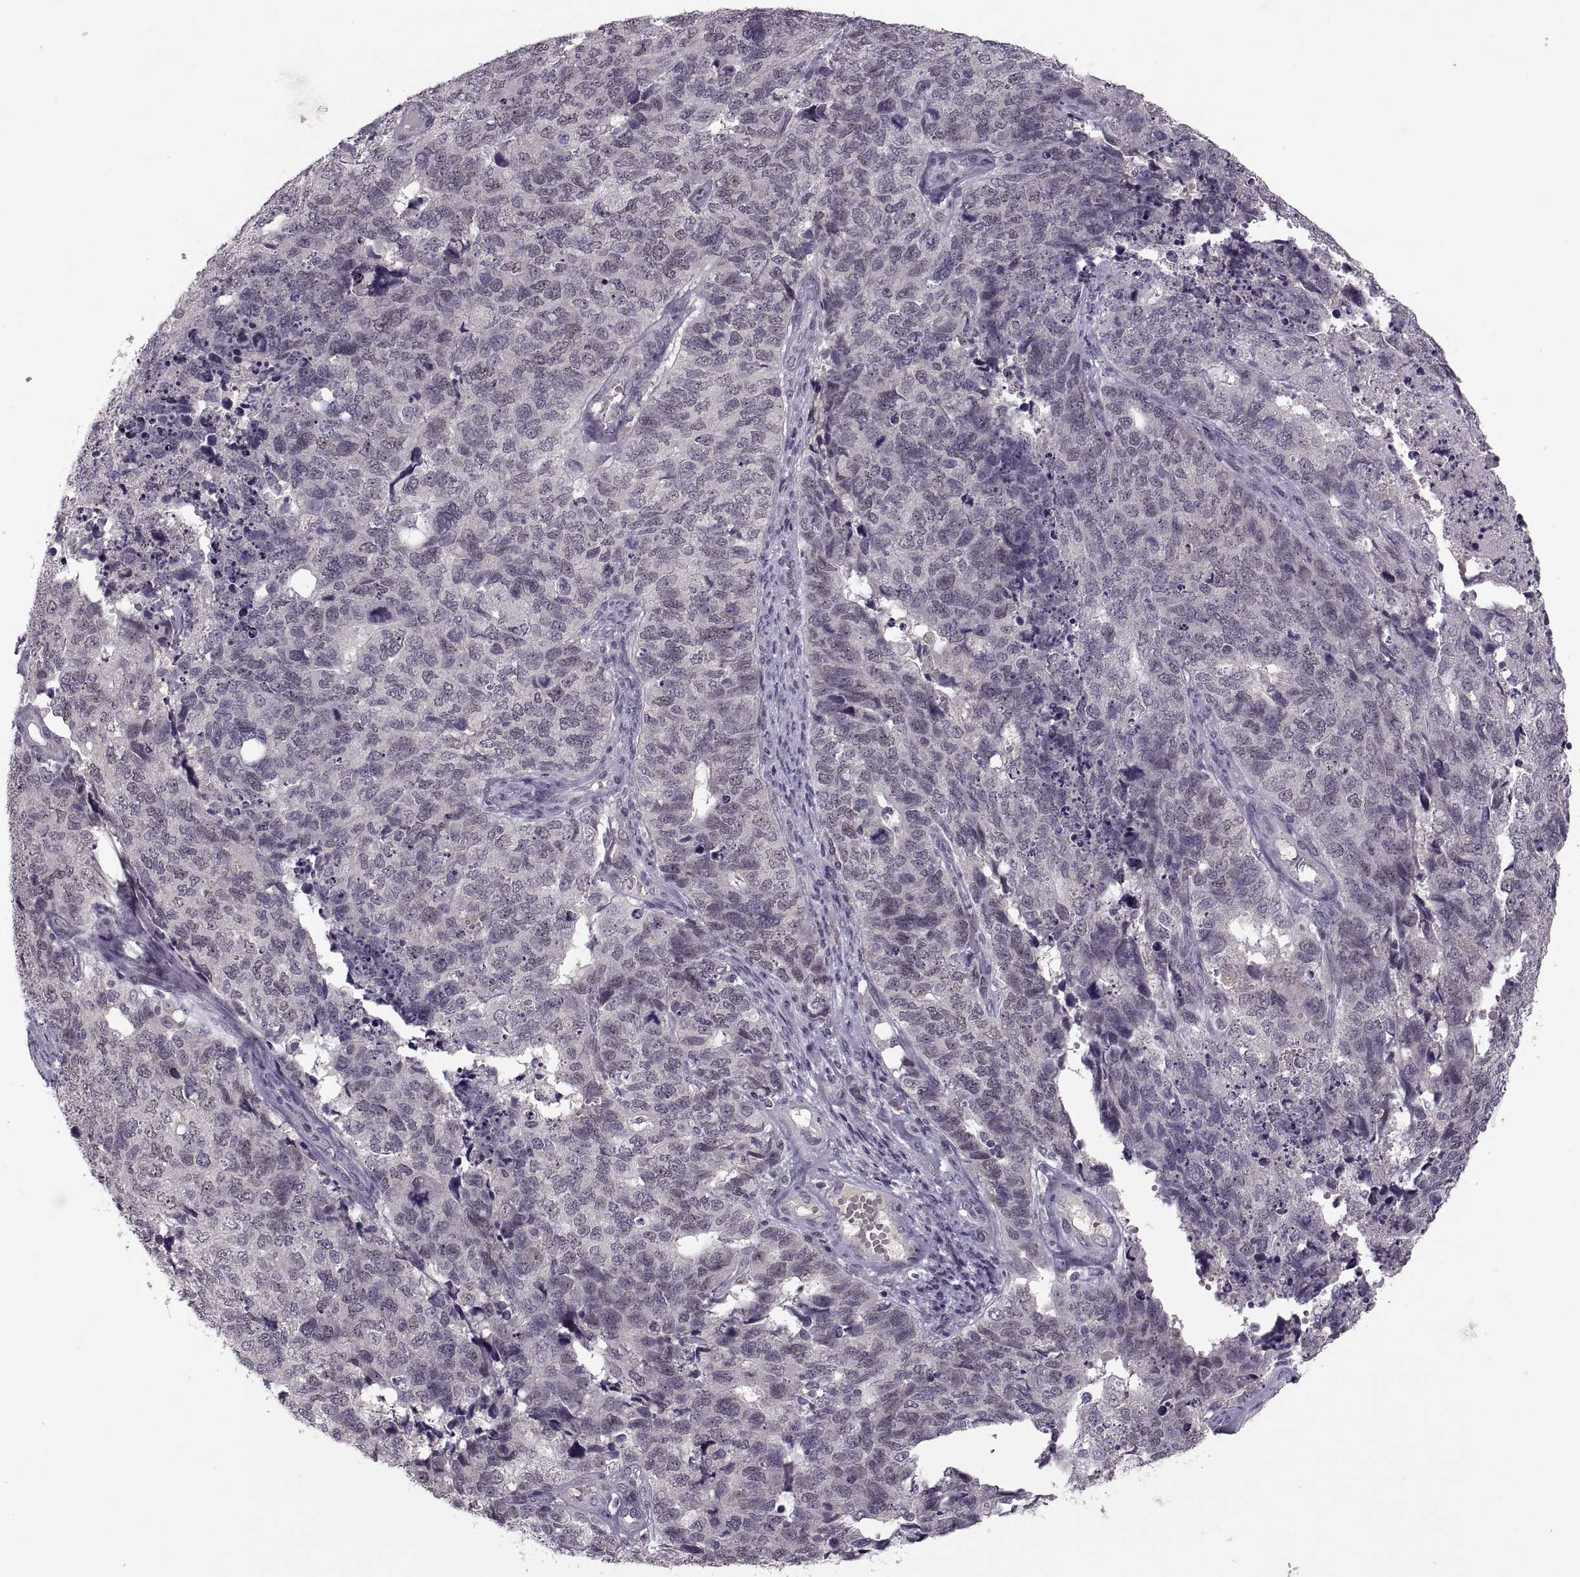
{"staining": {"intensity": "negative", "quantity": "none", "location": "none"}, "tissue": "cervical cancer", "cell_type": "Tumor cells", "image_type": "cancer", "snomed": [{"axis": "morphology", "description": "Squamous cell carcinoma, NOS"}, {"axis": "topography", "description": "Cervix"}], "caption": "Cervical cancer was stained to show a protein in brown. There is no significant positivity in tumor cells.", "gene": "CACNA1F", "patient": {"sex": "female", "age": 63}}